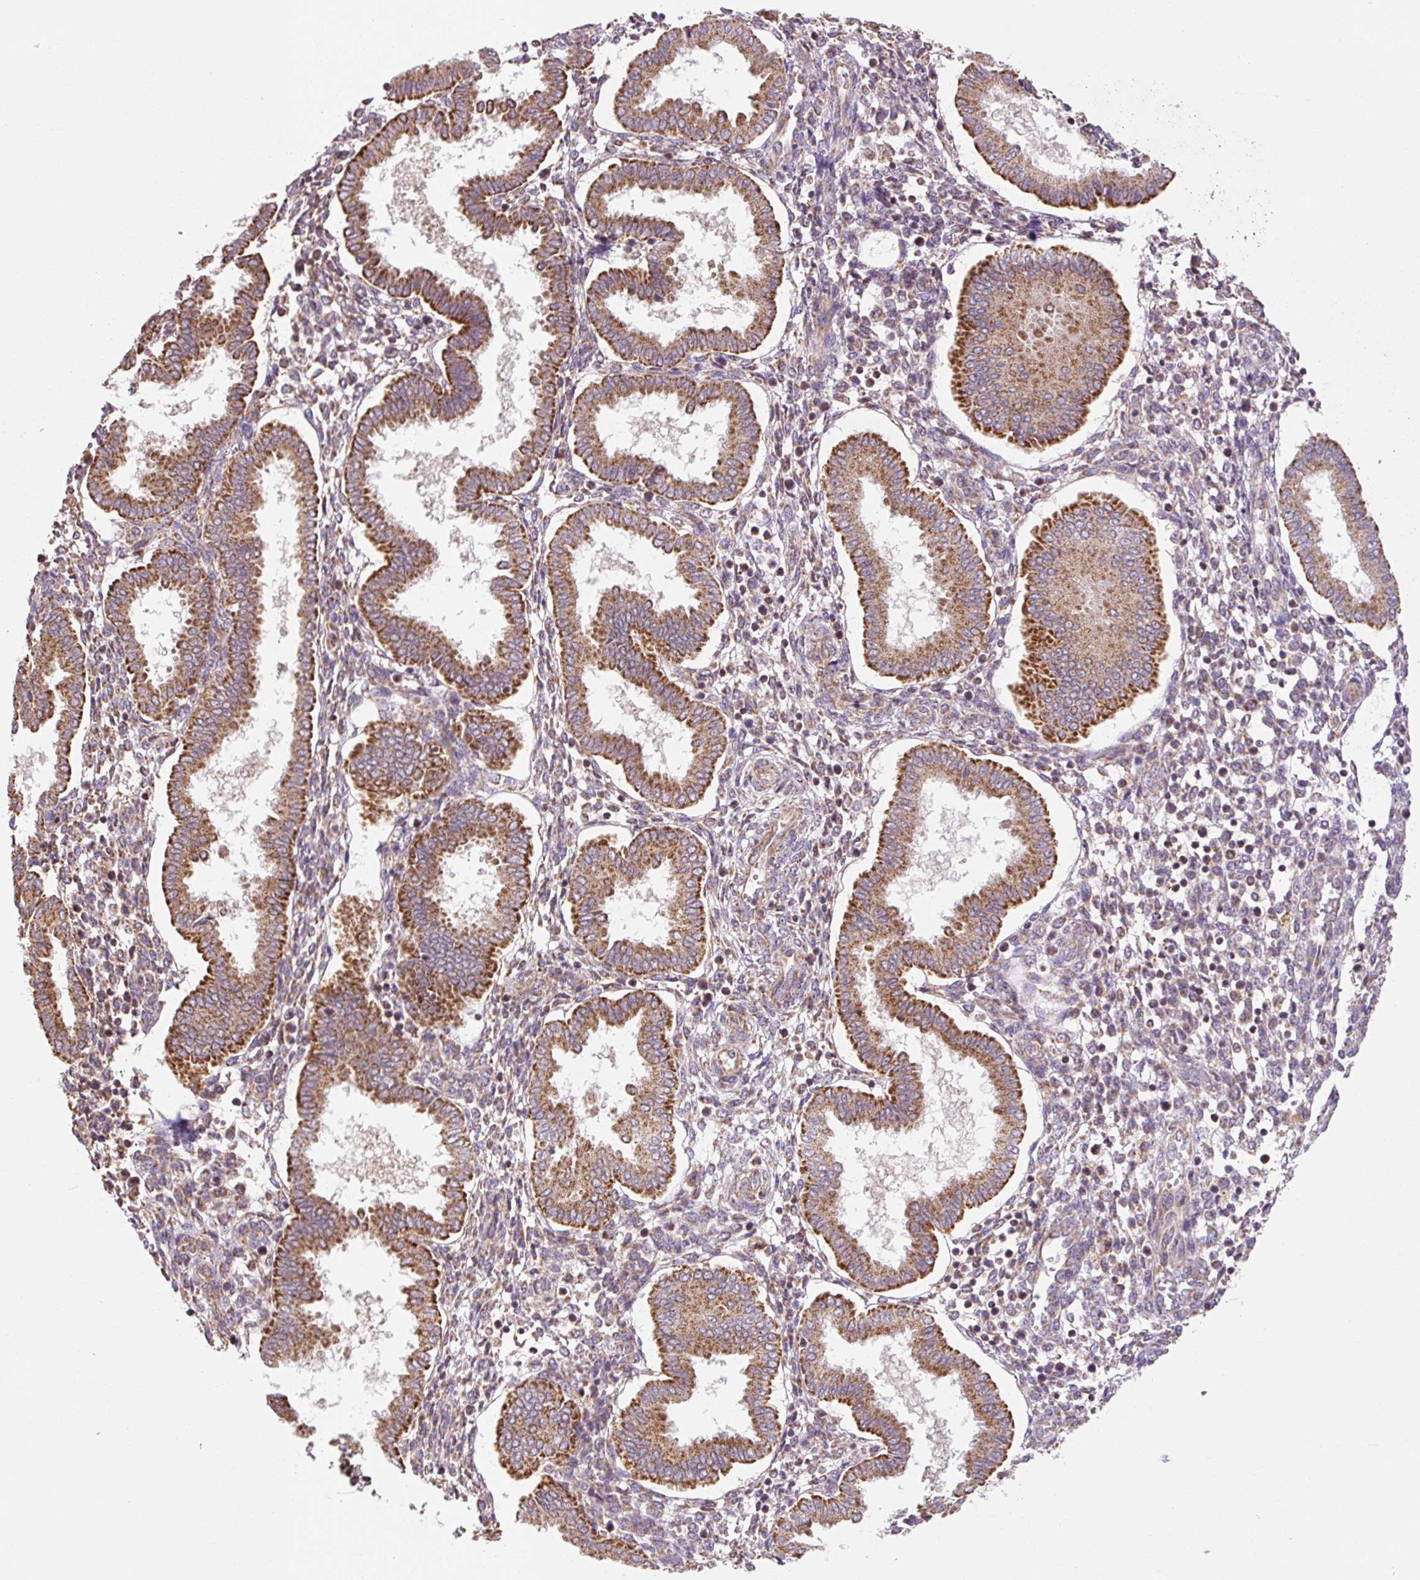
{"staining": {"intensity": "weak", "quantity": "25%-75%", "location": "cytoplasmic/membranous"}, "tissue": "endometrium", "cell_type": "Cells in endometrial stroma", "image_type": "normal", "snomed": [{"axis": "morphology", "description": "Normal tissue, NOS"}, {"axis": "topography", "description": "Endometrium"}], "caption": "A high-resolution image shows IHC staining of normal endometrium, which demonstrates weak cytoplasmic/membranous staining in approximately 25%-75% of cells in endometrial stroma.", "gene": "MFSD9", "patient": {"sex": "female", "age": 24}}